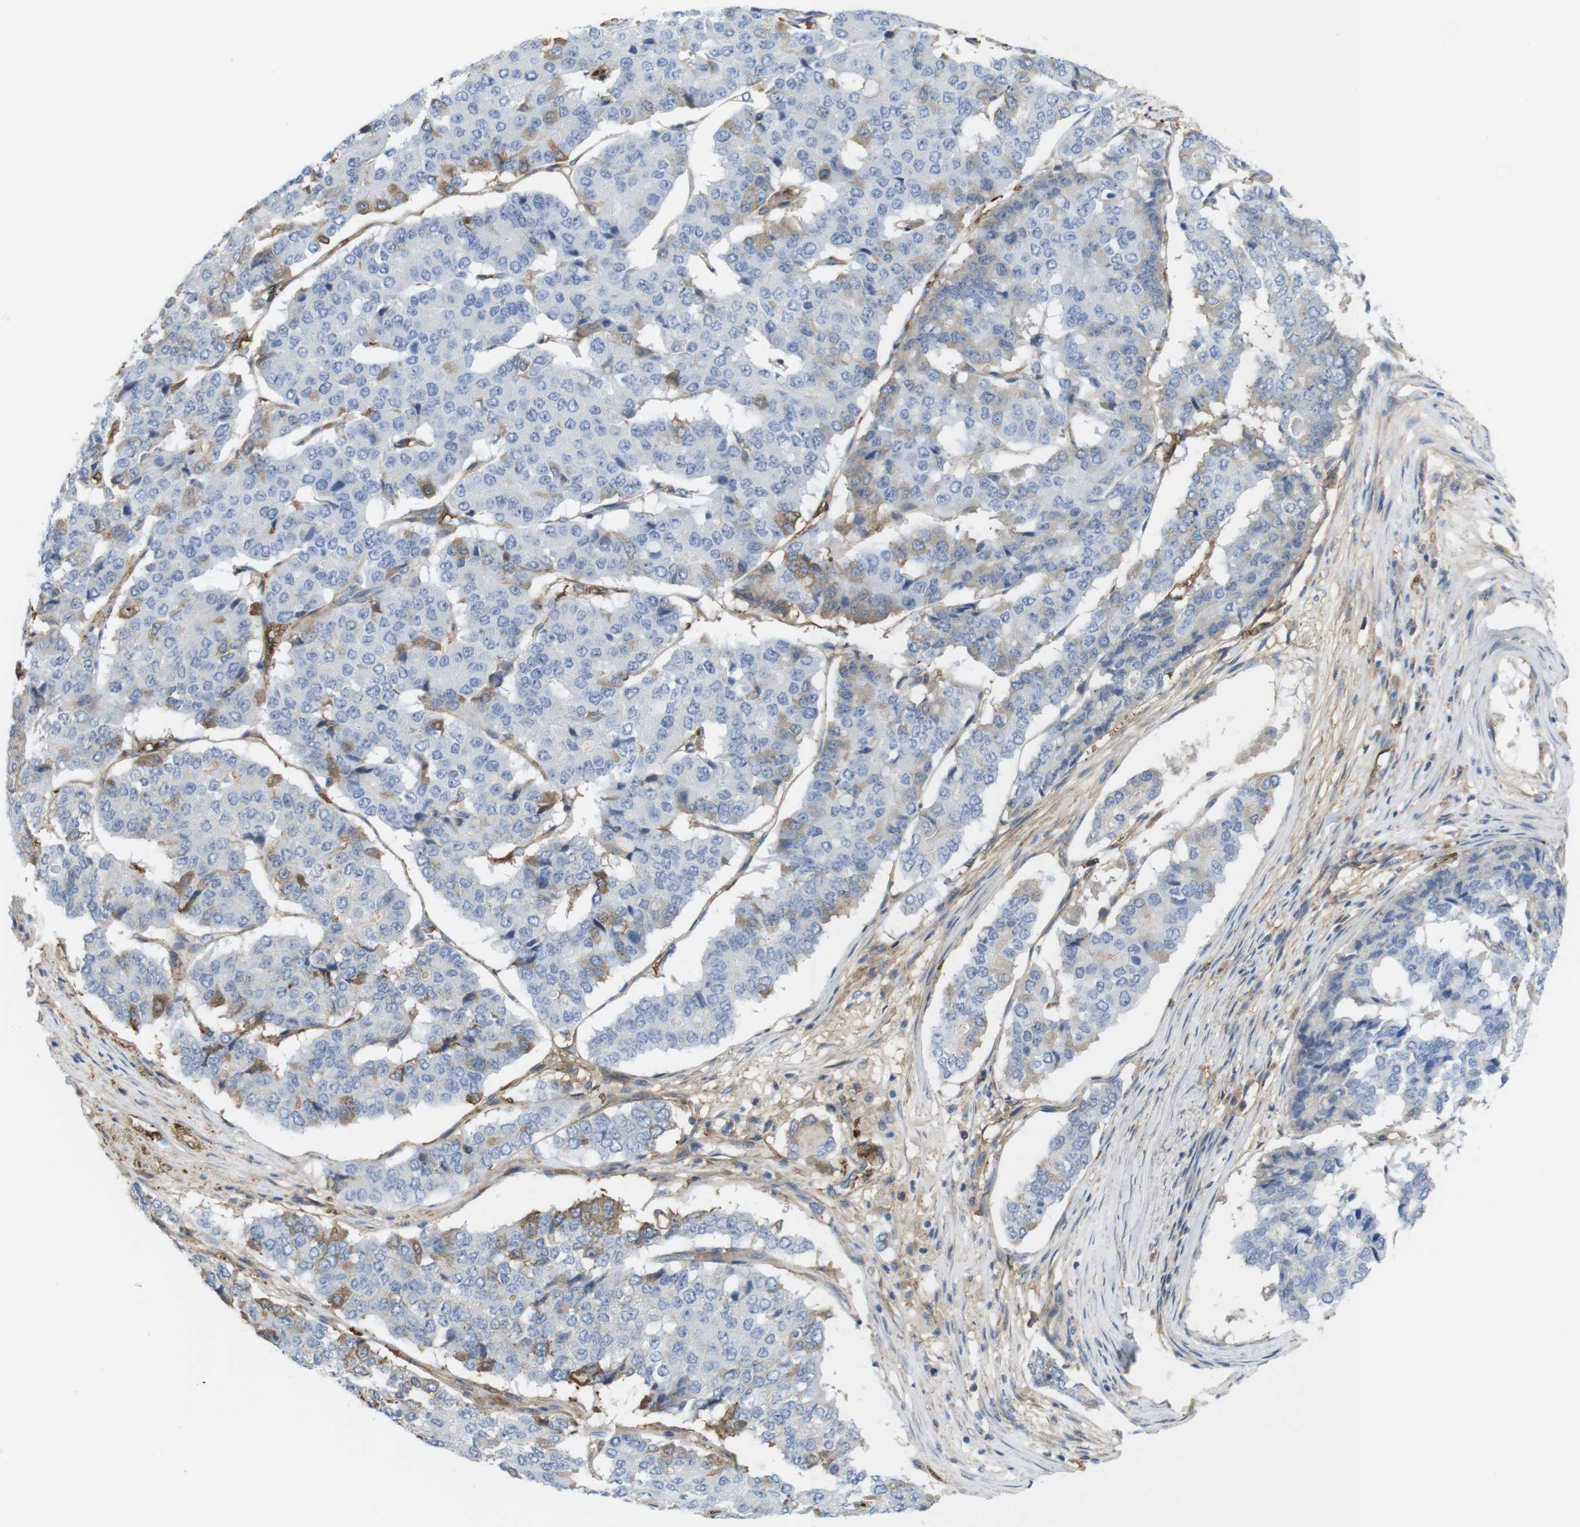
{"staining": {"intensity": "moderate", "quantity": "<25%", "location": "cytoplasmic/membranous"}, "tissue": "pancreatic cancer", "cell_type": "Tumor cells", "image_type": "cancer", "snomed": [{"axis": "morphology", "description": "Adenocarcinoma, NOS"}, {"axis": "topography", "description": "Pancreas"}], "caption": "There is low levels of moderate cytoplasmic/membranous positivity in tumor cells of pancreatic adenocarcinoma, as demonstrated by immunohistochemical staining (brown color).", "gene": "CYBRD1", "patient": {"sex": "male", "age": 50}}